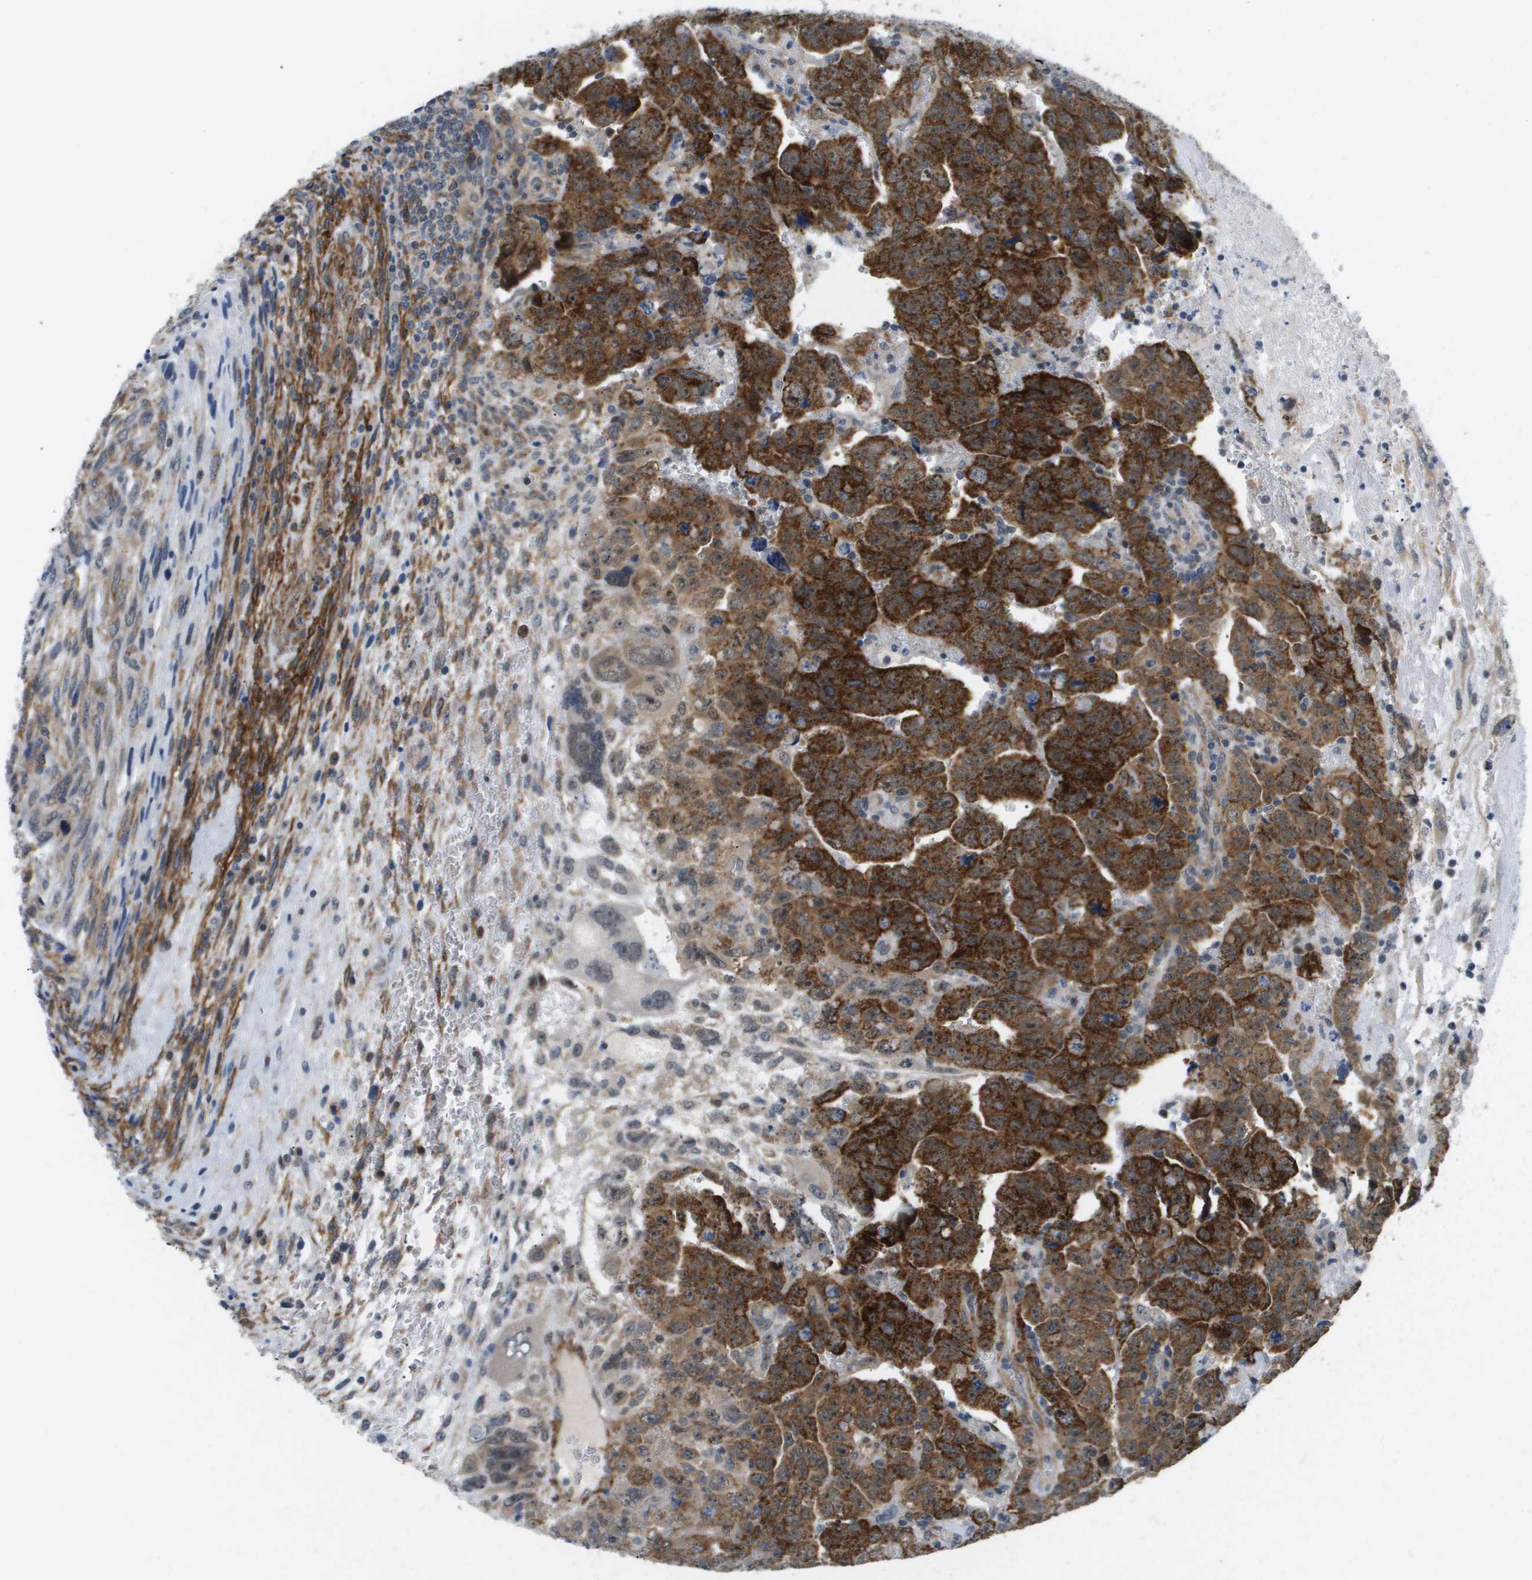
{"staining": {"intensity": "strong", "quantity": ">75%", "location": "cytoplasmic/membranous"}, "tissue": "testis cancer", "cell_type": "Tumor cells", "image_type": "cancer", "snomed": [{"axis": "morphology", "description": "Carcinoma, Embryonal, NOS"}, {"axis": "topography", "description": "Testis"}], "caption": "IHC (DAB) staining of testis cancer (embryonal carcinoma) shows strong cytoplasmic/membranous protein expression in approximately >75% of tumor cells.", "gene": "OTUD5", "patient": {"sex": "male", "age": 28}}